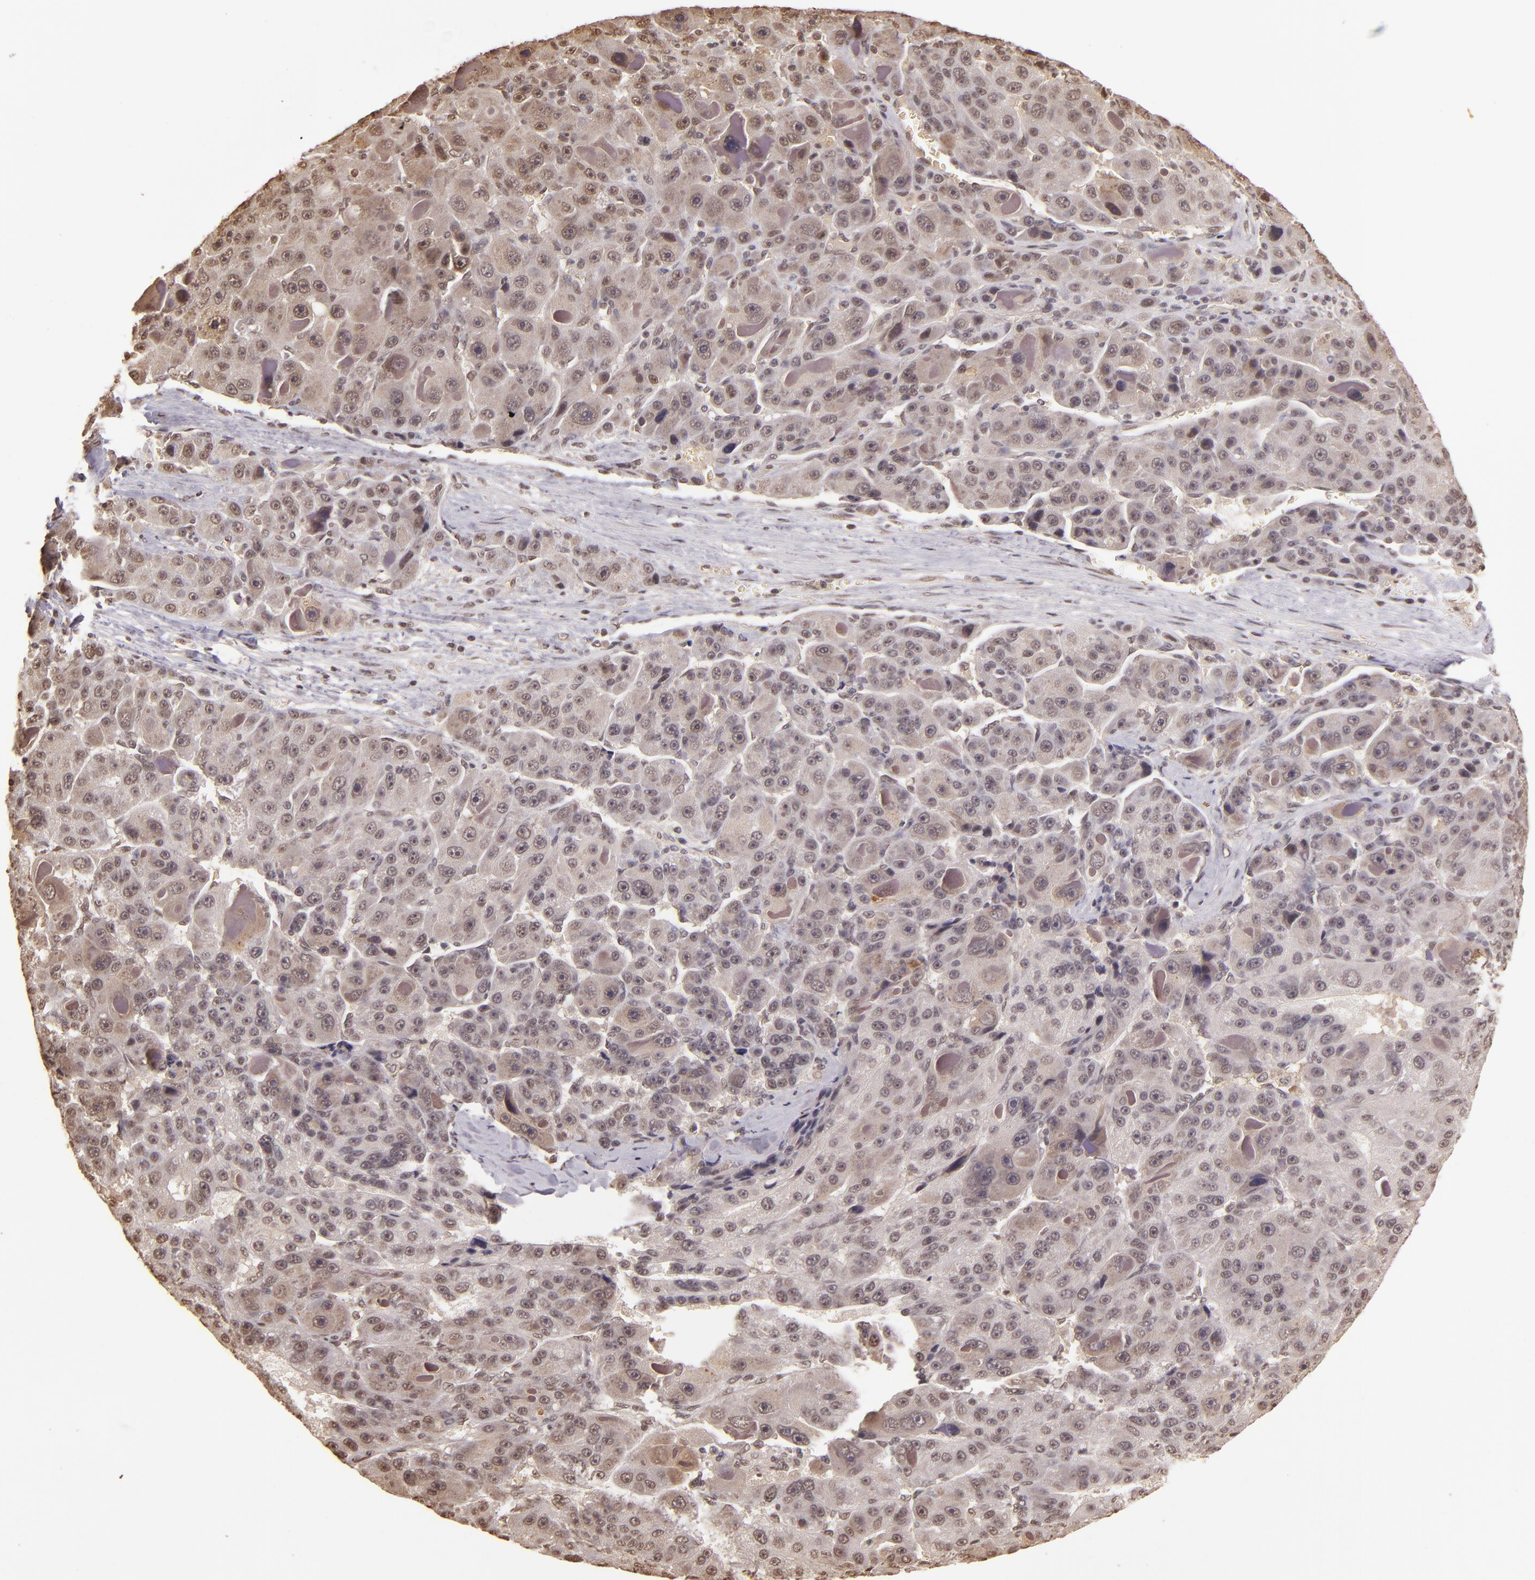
{"staining": {"intensity": "negative", "quantity": "none", "location": "none"}, "tissue": "liver cancer", "cell_type": "Tumor cells", "image_type": "cancer", "snomed": [{"axis": "morphology", "description": "Carcinoma, Hepatocellular, NOS"}, {"axis": "topography", "description": "Liver"}], "caption": "The image reveals no staining of tumor cells in liver cancer (hepatocellular carcinoma).", "gene": "CUL1", "patient": {"sex": "male", "age": 76}}